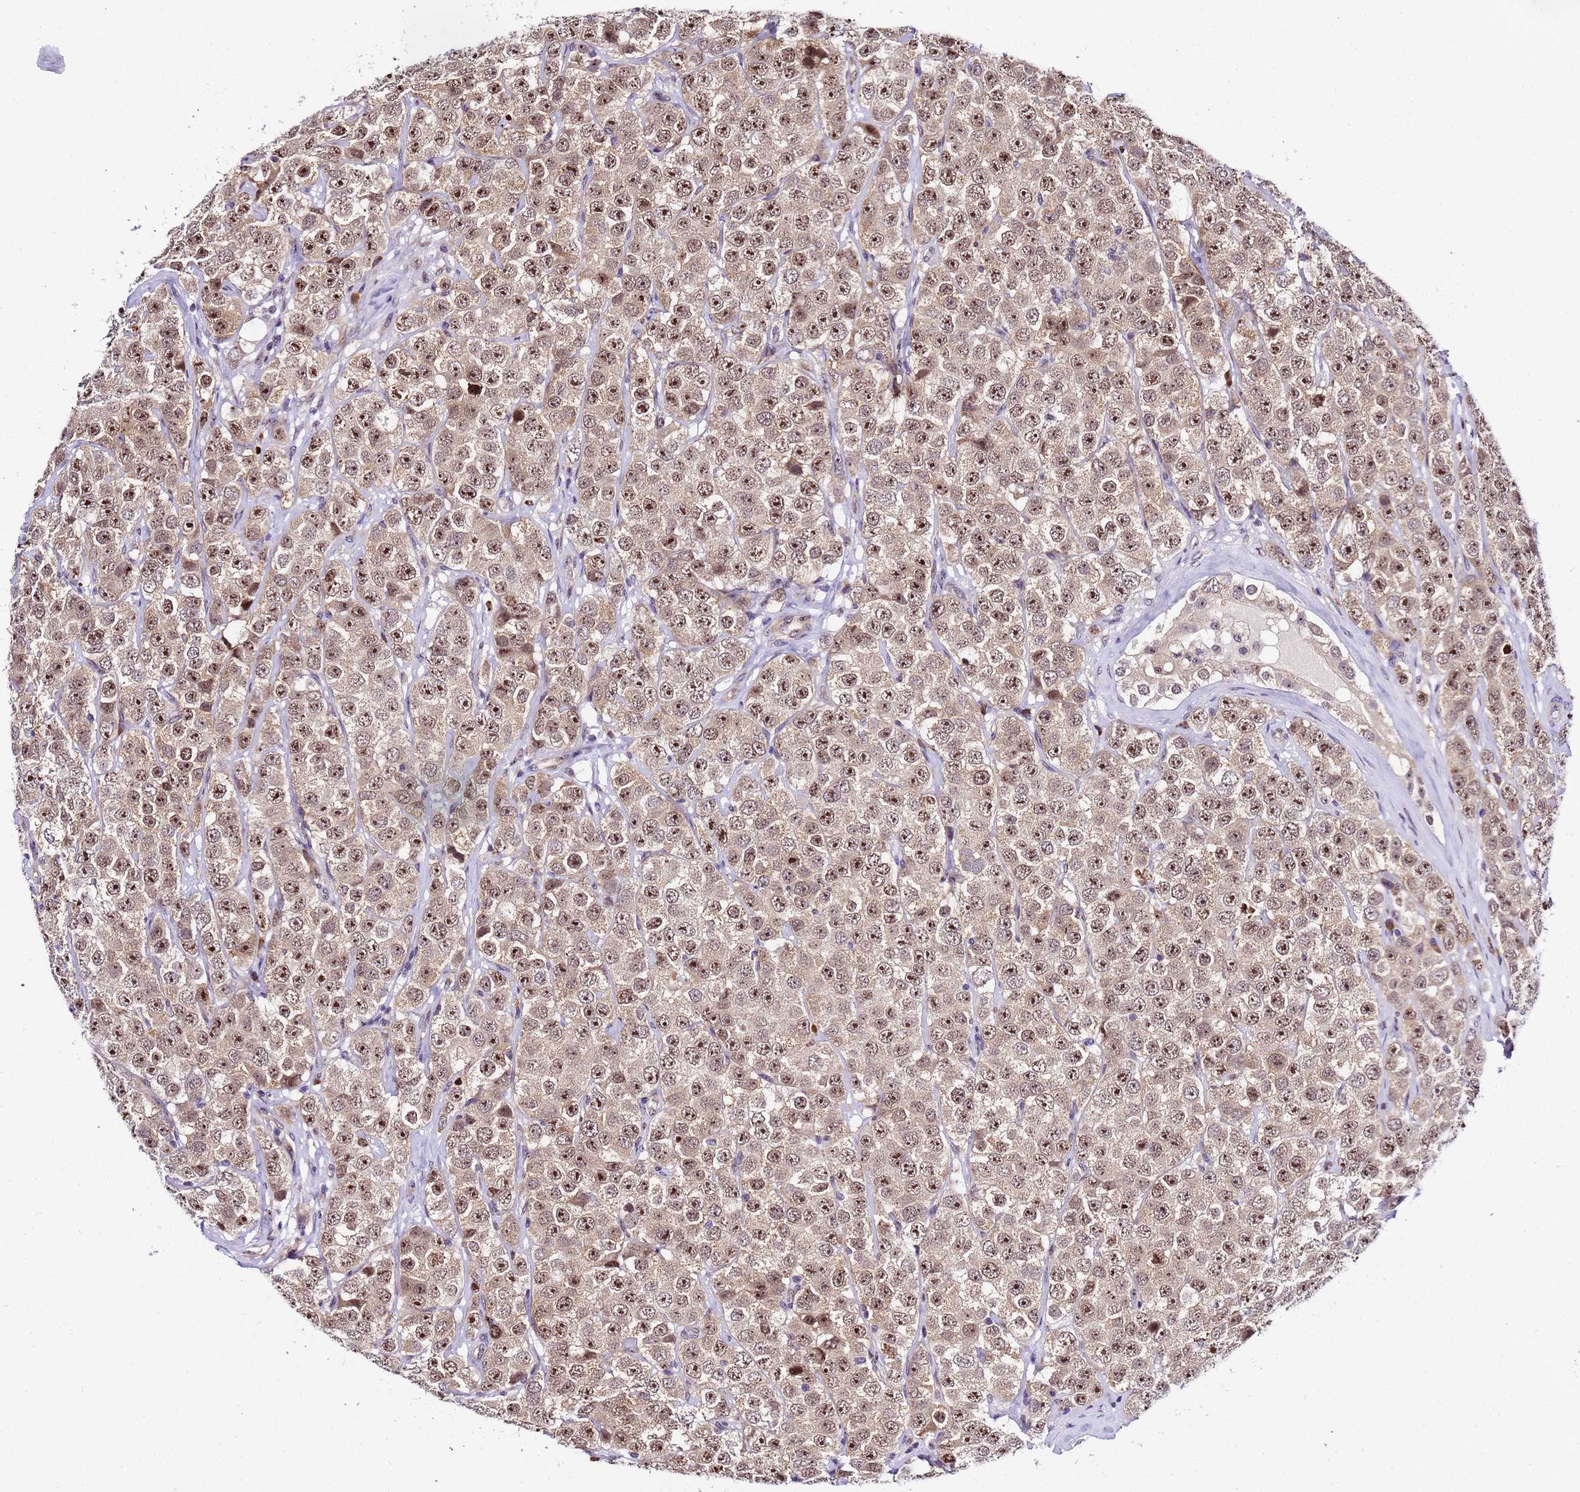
{"staining": {"intensity": "moderate", "quantity": ">75%", "location": "nuclear"}, "tissue": "testis cancer", "cell_type": "Tumor cells", "image_type": "cancer", "snomed": [{"axis": "morphology", "description": "Seminoma, NOS"}, {"axis": "topography", "description": "Testis"}], "caption": "Testis cancer stained with a brown dye shows moderate nuclear positive expression in approximately >75% of tumor cells.", "gene": "SLX4IP", "patient": {"sex": "male", "age": 28}}